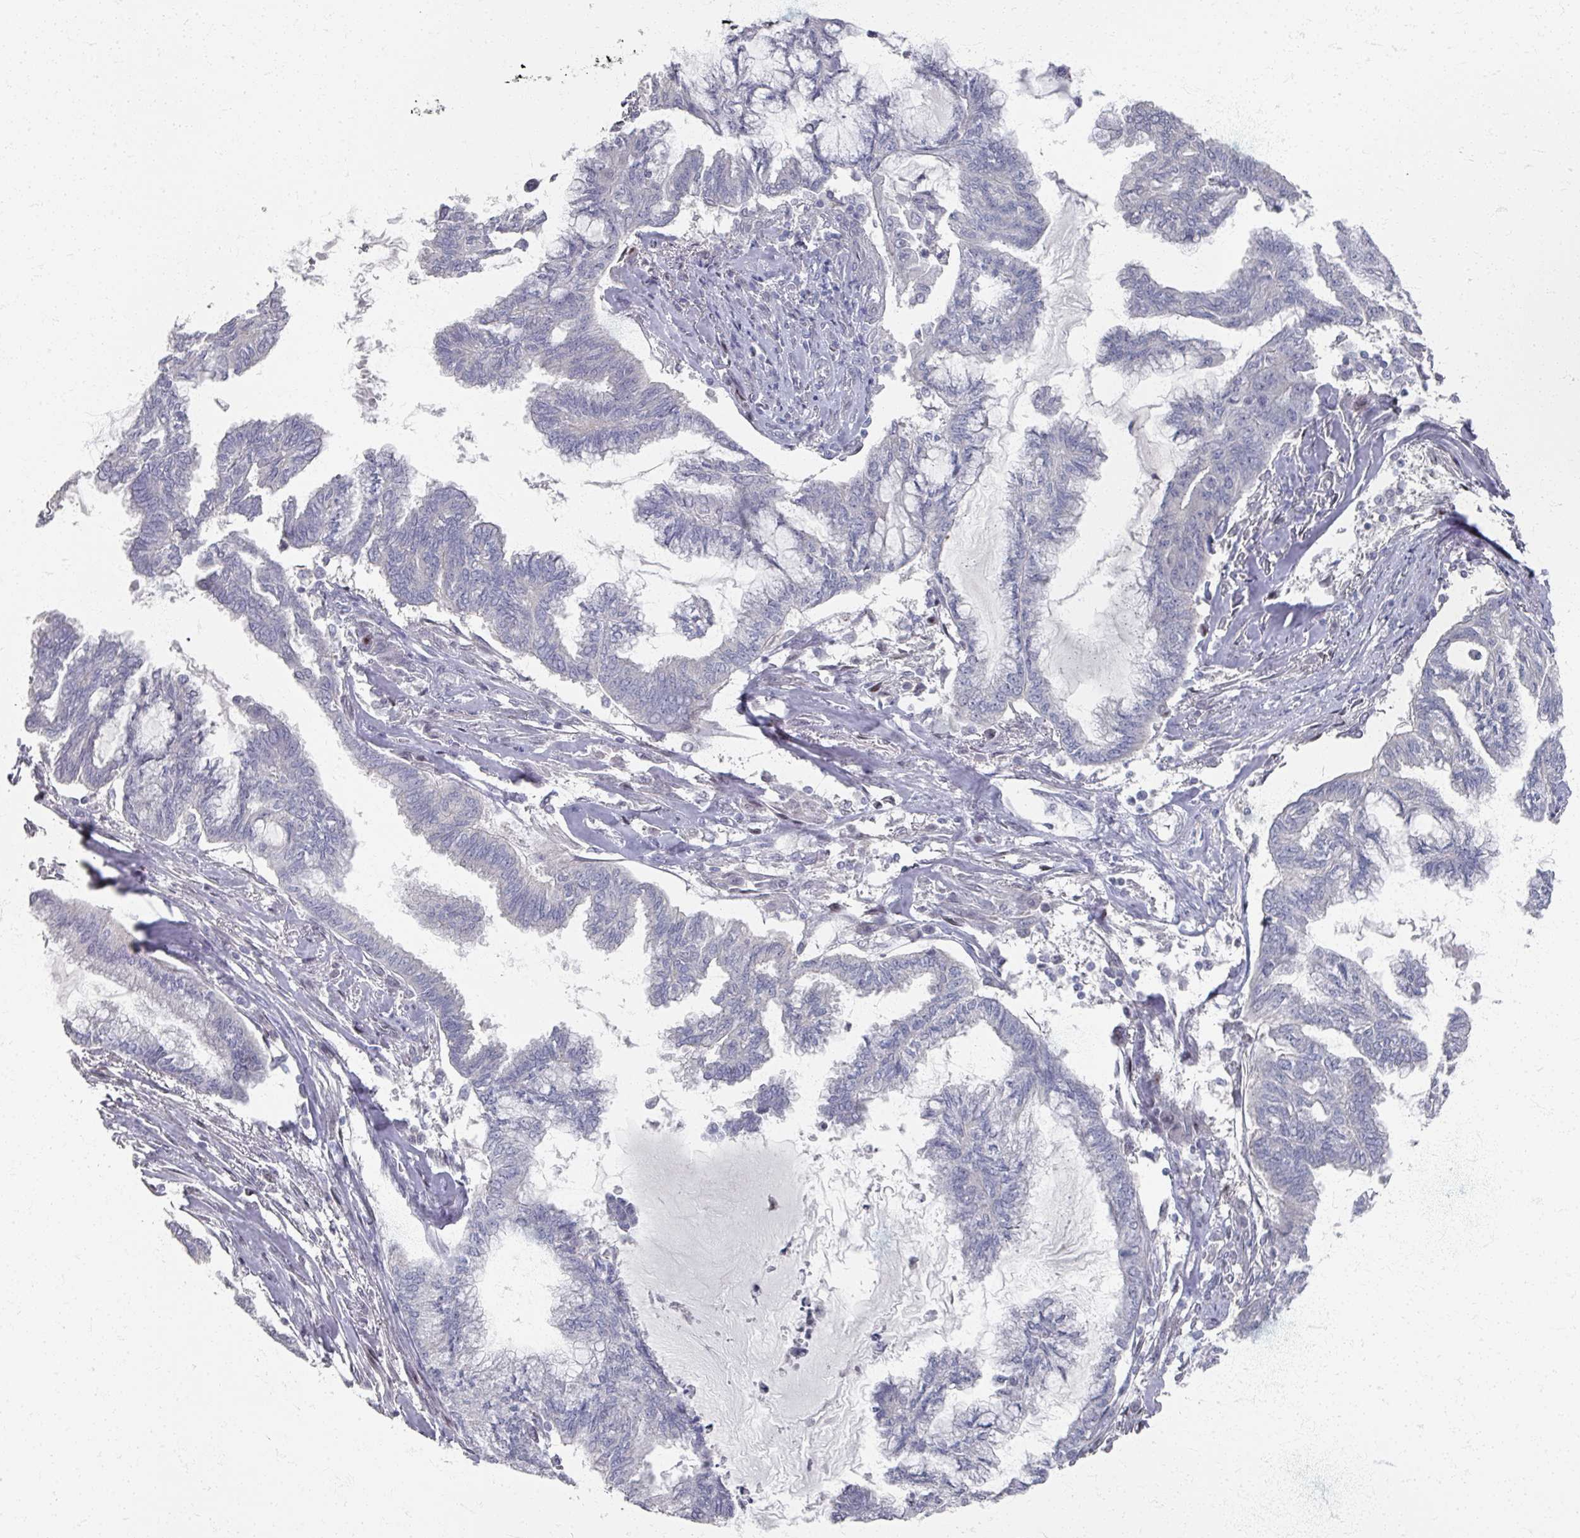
{"staining": {"intensity": "negative", "quantity": "none", "location": "none"}, "tissue": "endometrial cancer", "cell_type": "Tumor cells", "image_type": "cancer", "snomed": [{"axis": "morphology", "description": "Adenocarcinoma, NOS"}, {"axis": "topography", "description": "Endometrium"}], "caption": "This is an immunohistochemistry image of endometrial cancer. There is no staining in tumor cells.", "gene": "TTYH3", "patient": {"sex": "female", "age": 86}}